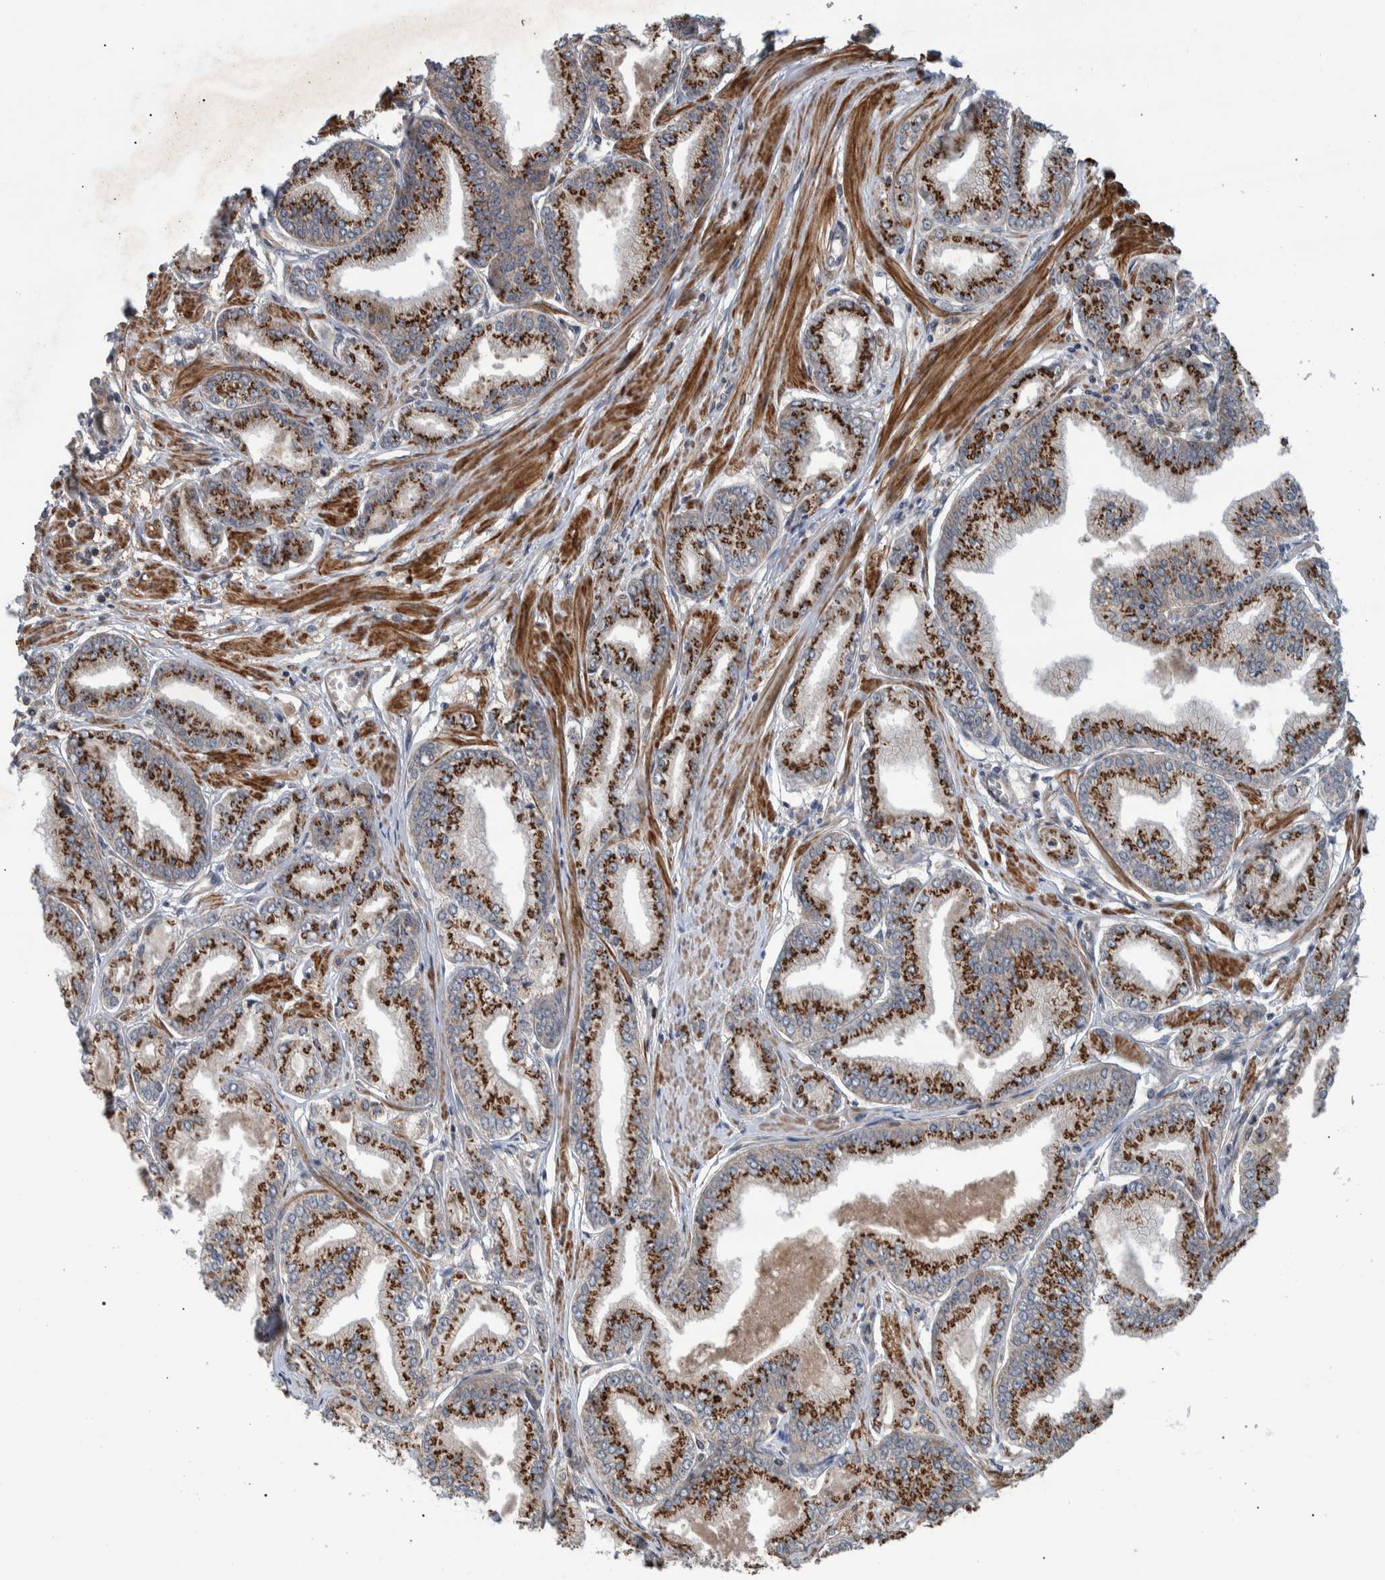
{"staining": {"intensity": "strong", "quantity": "25%-75%", "location": "cytoplasmic/membranous"}, "tissue": "prostate cancer", "cell_type": "Tumor cells", "image_type": "cancer", "snomed": [{"axis": "morphology", "description": "Adenocarcinoma, Low grade"}, {"axis": "topography", "description": "Prostate"}], "caption": "Protein expression analysis of human adenocarcinoma (low-grade) (prostate) reveals strong cytoplasmic/membranous staining in about 25%-75% of tumor cells.", "gene": "B3GNTL1", "patient": {"sex": "male", "age": 52}}